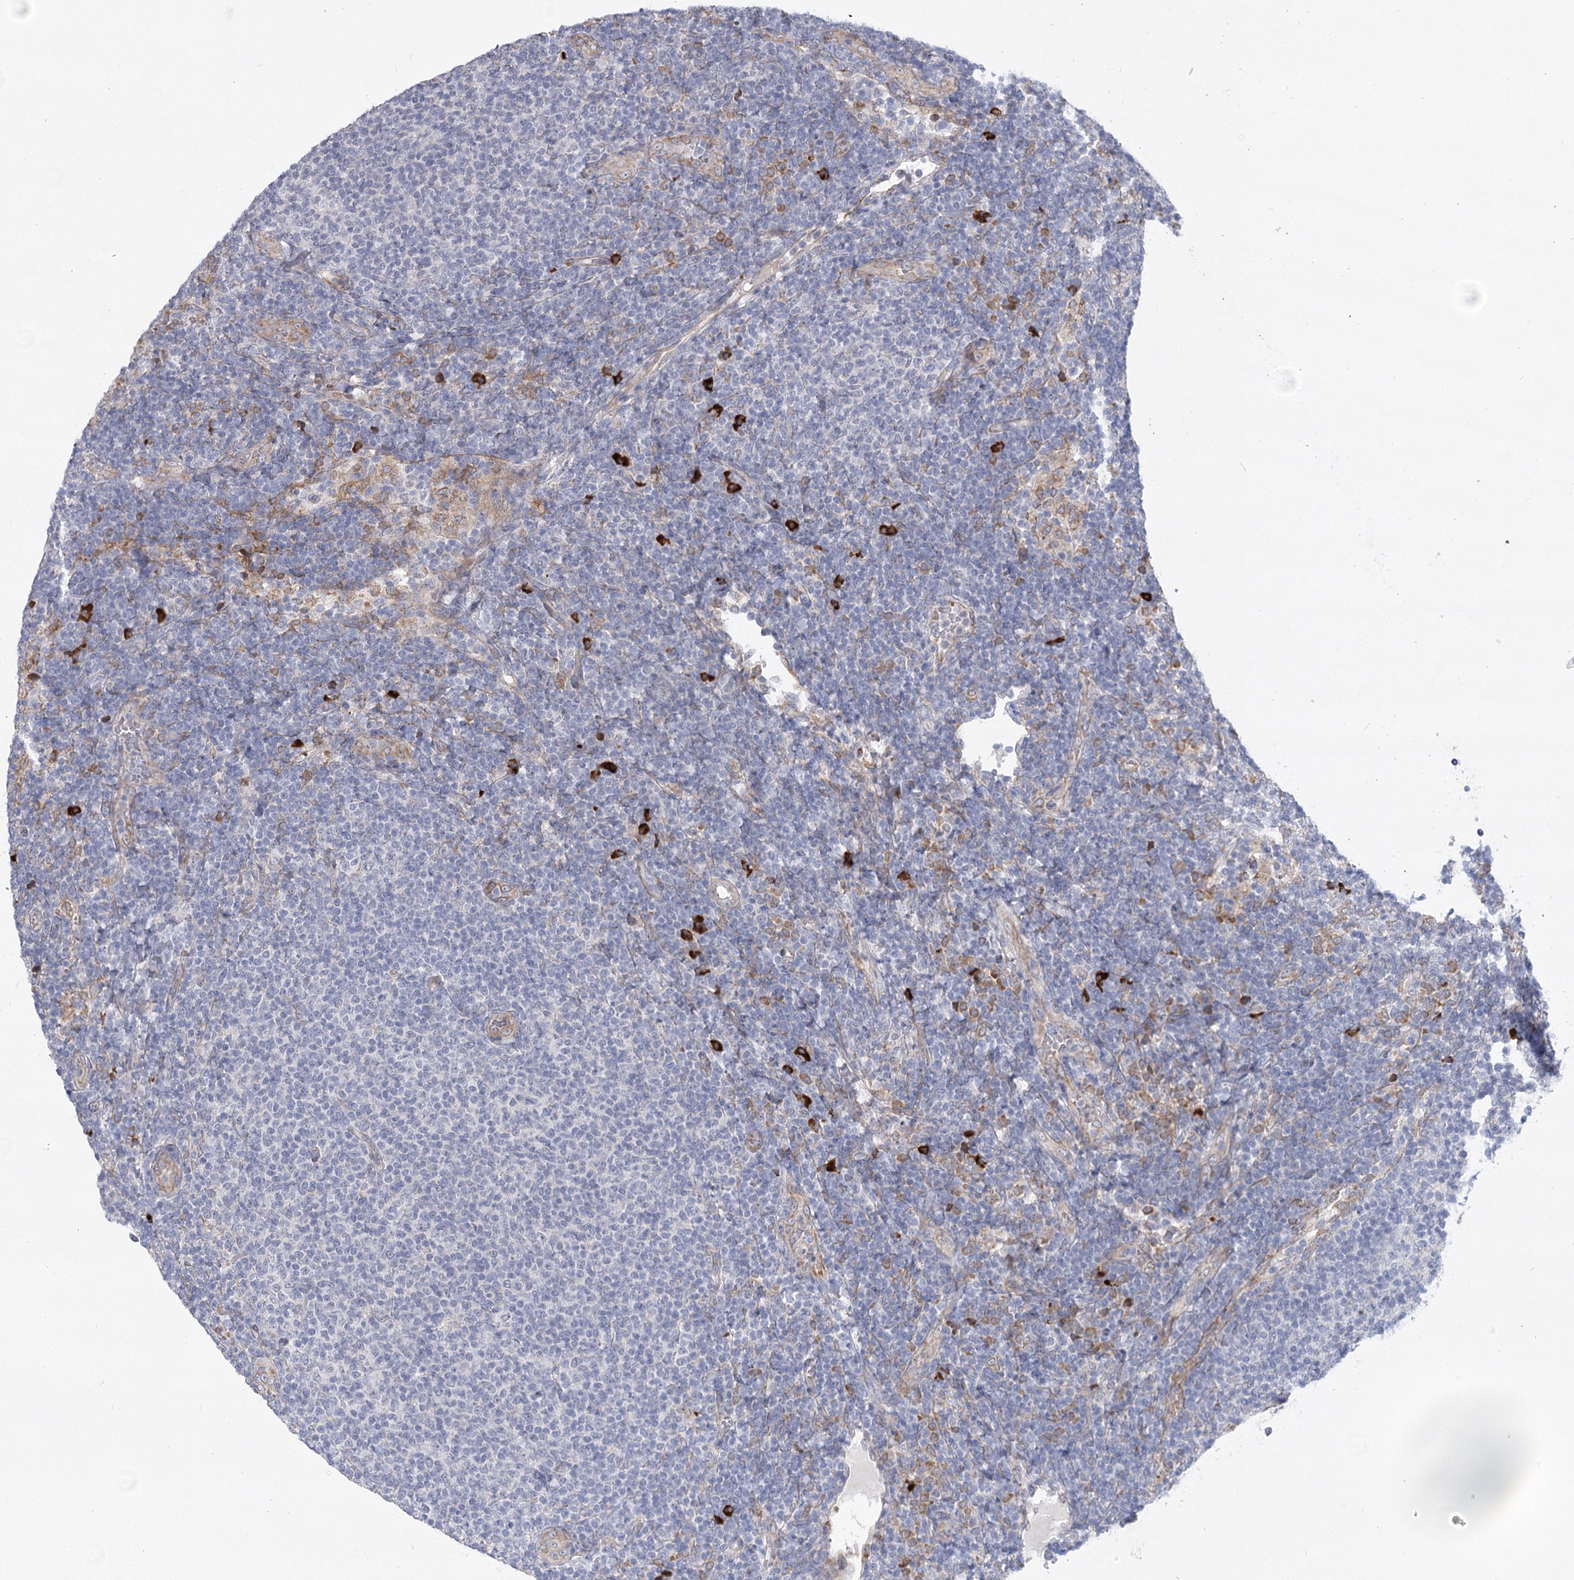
{"staining": {"intensity": "negative", "quantity": "none", "location": "none"}, "tissue": "lymphoma", "cell_type": "Tumor cells", "image_type": "cancer", "snomed": [{"axis": "morphology", "description": "Malignant lymphoma, non-Hodgkin's type, Low grade"}, {"axis": "topography", "description": "Lymph node"}], "caption": "The micrograph demonstrates no significant positivity in tumor cells of lymphoma.", "gene": "NCKAP5", "patient": {"sex": "male", "age": 66}}